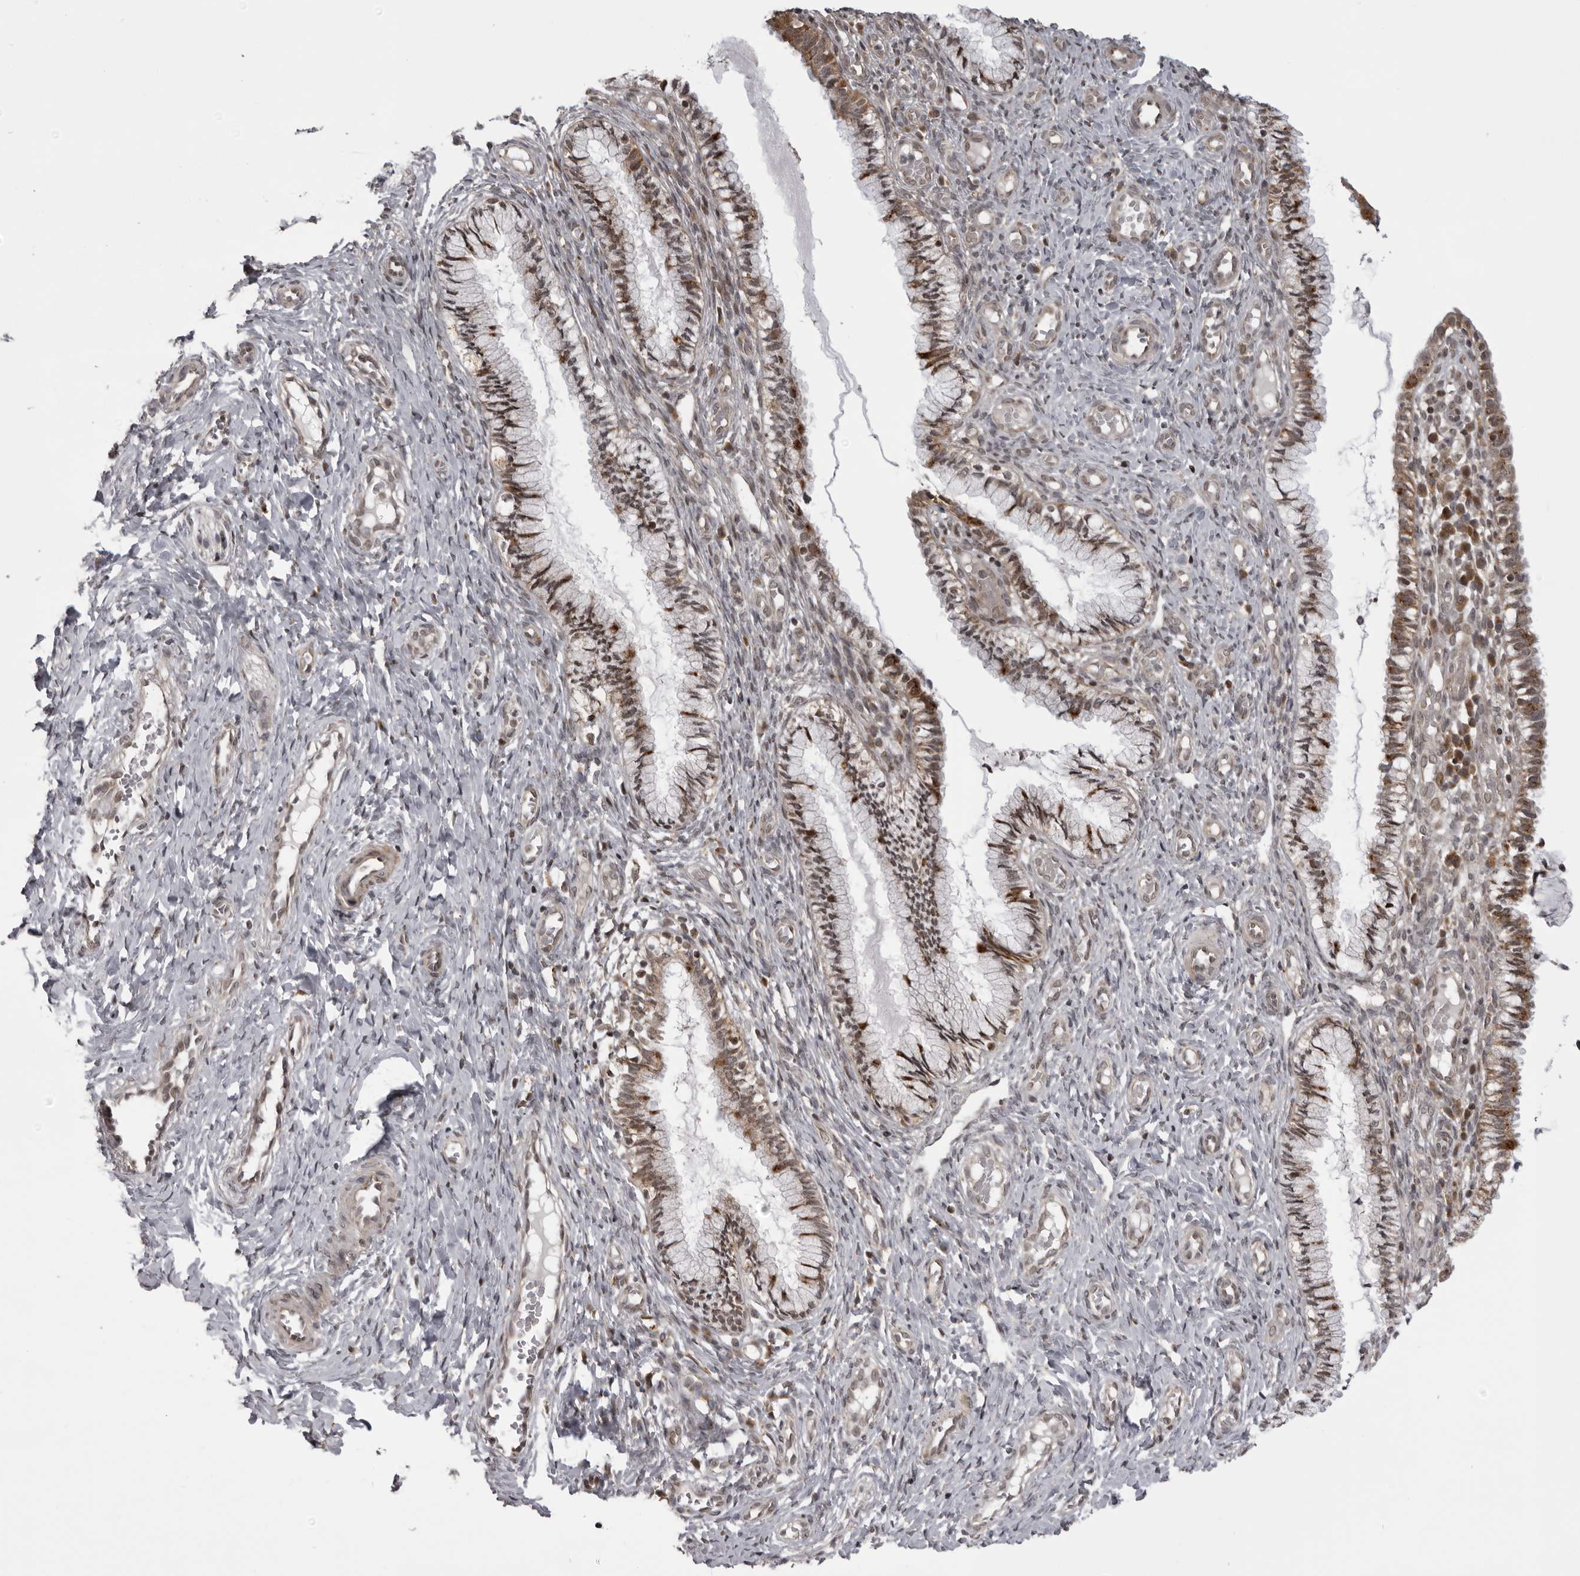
{"staining": {"intensity": "moderate", "quantity": ">75%", "location": "cytoplasmic/membranous,nuclear"}, "tissue": "cervix", "cell_type": "Glandular cells", "image_type": "normal", "snomed": [{"axis": "morphology", "description": "Normal tissue, NOS"}, {"axis": "topography", "description": "Cervix"}], "caption": "Protein positivity by immunohistochemistry (IHC) demonstrates moderate cytoplasmic/membranous,nuclear staining in about >75% of glandular cells in unremarkable cervix. (DAB (3,3'-diaminobenzidine) = brown stain, brightfield microscopy at high magnification).", "gene": "C1orf109", "patient": {"sex": "female", "age": 27}}